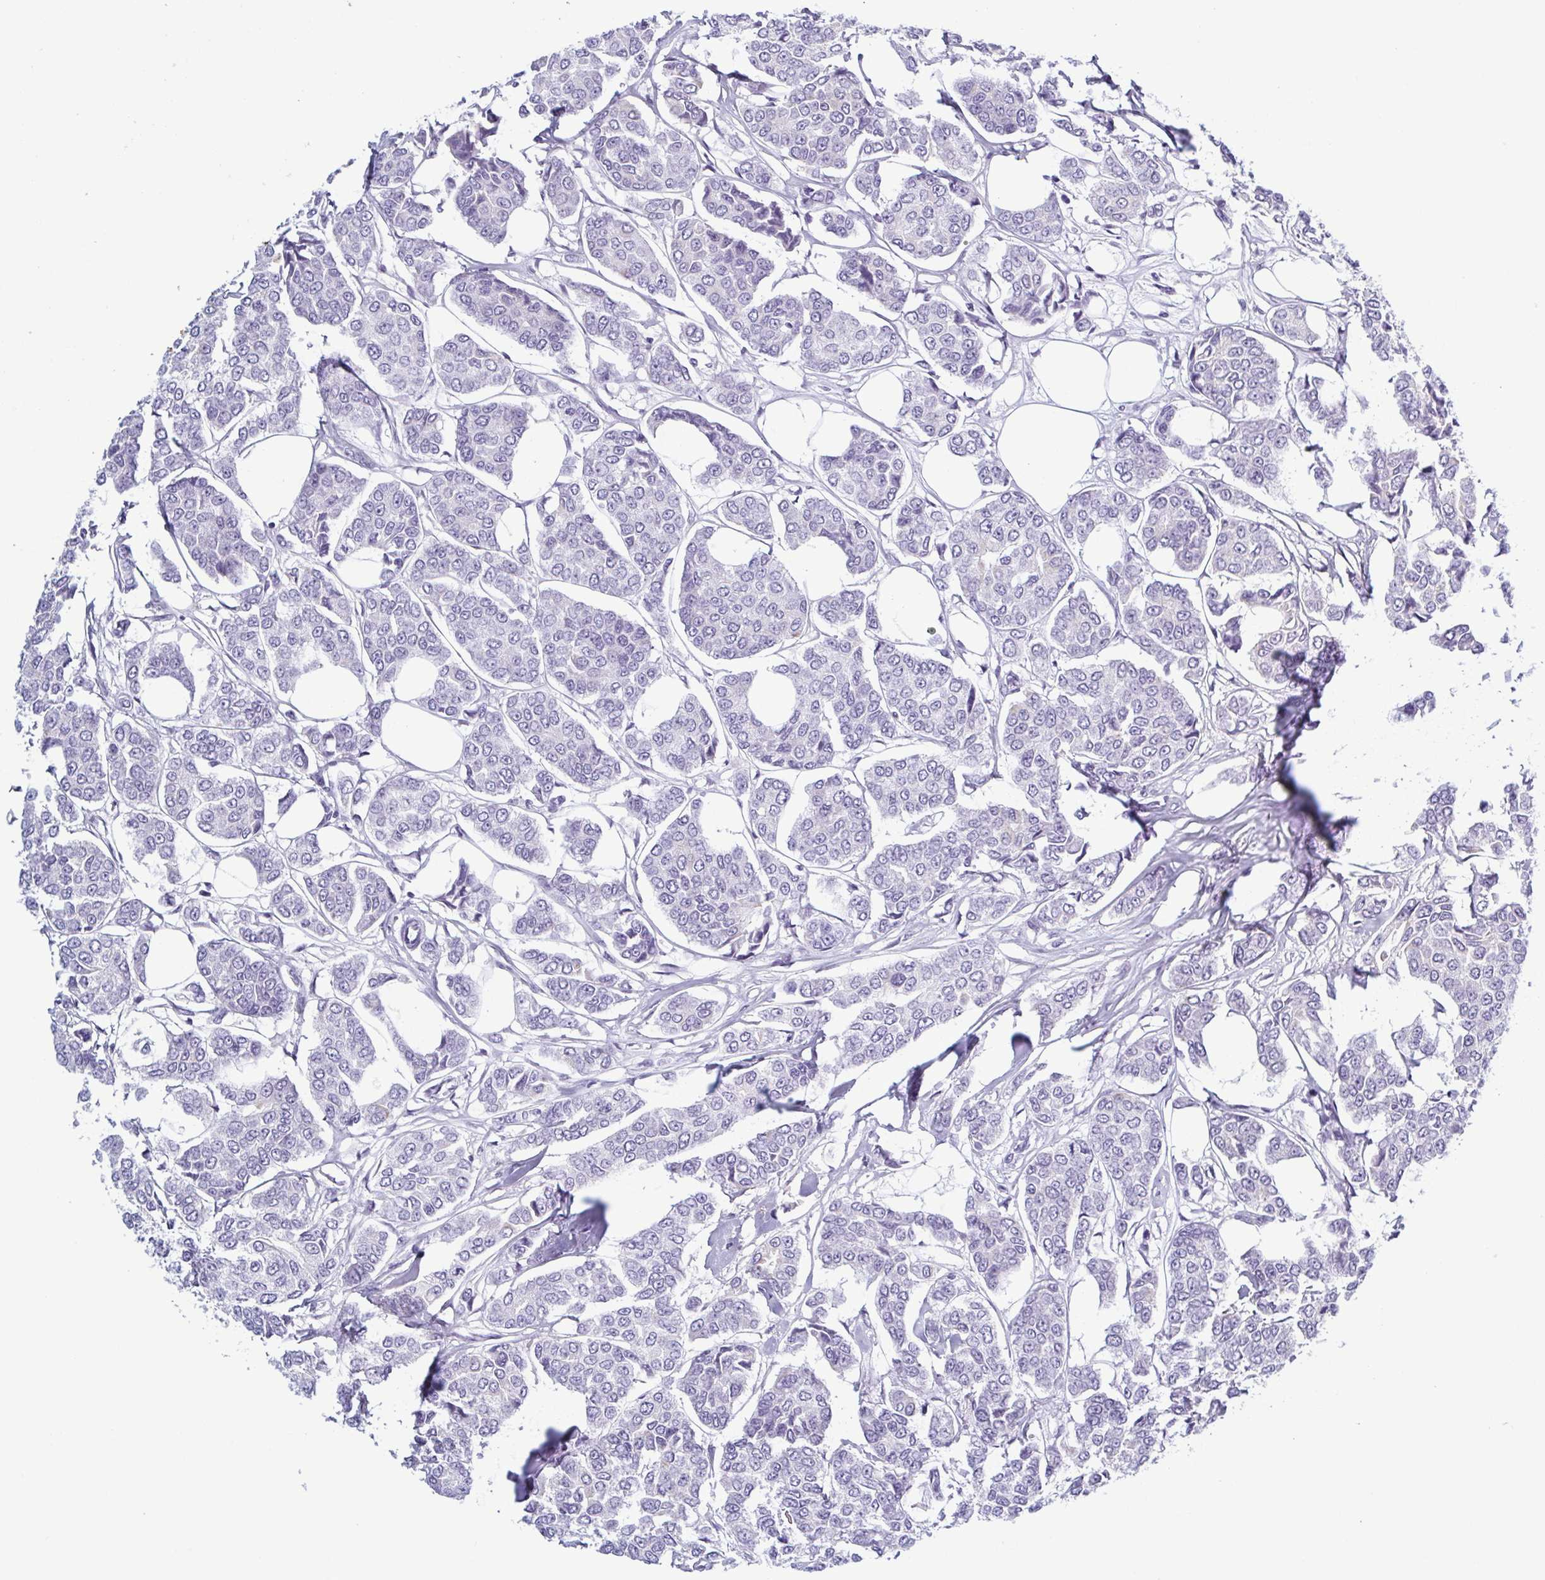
{"staining": {"intensity": "negative", "quantity": "none", "location": "none"}, "tissue": "breast cancer", "cell_type": "Tumor cells", "image_type": "cancer", "snomed": [{"axis": "morphology", "description": "Duct carcinoma"}, {"axis": "topography", "description": "Breast"}], "caption": "Immunohistochemical staining of human breast cancer (infiltrating ductal carcinoma) exhibits no significant expression in tumor cells.", "gene": "KRT10", "patient": {"sex": "female", "age": 94}}